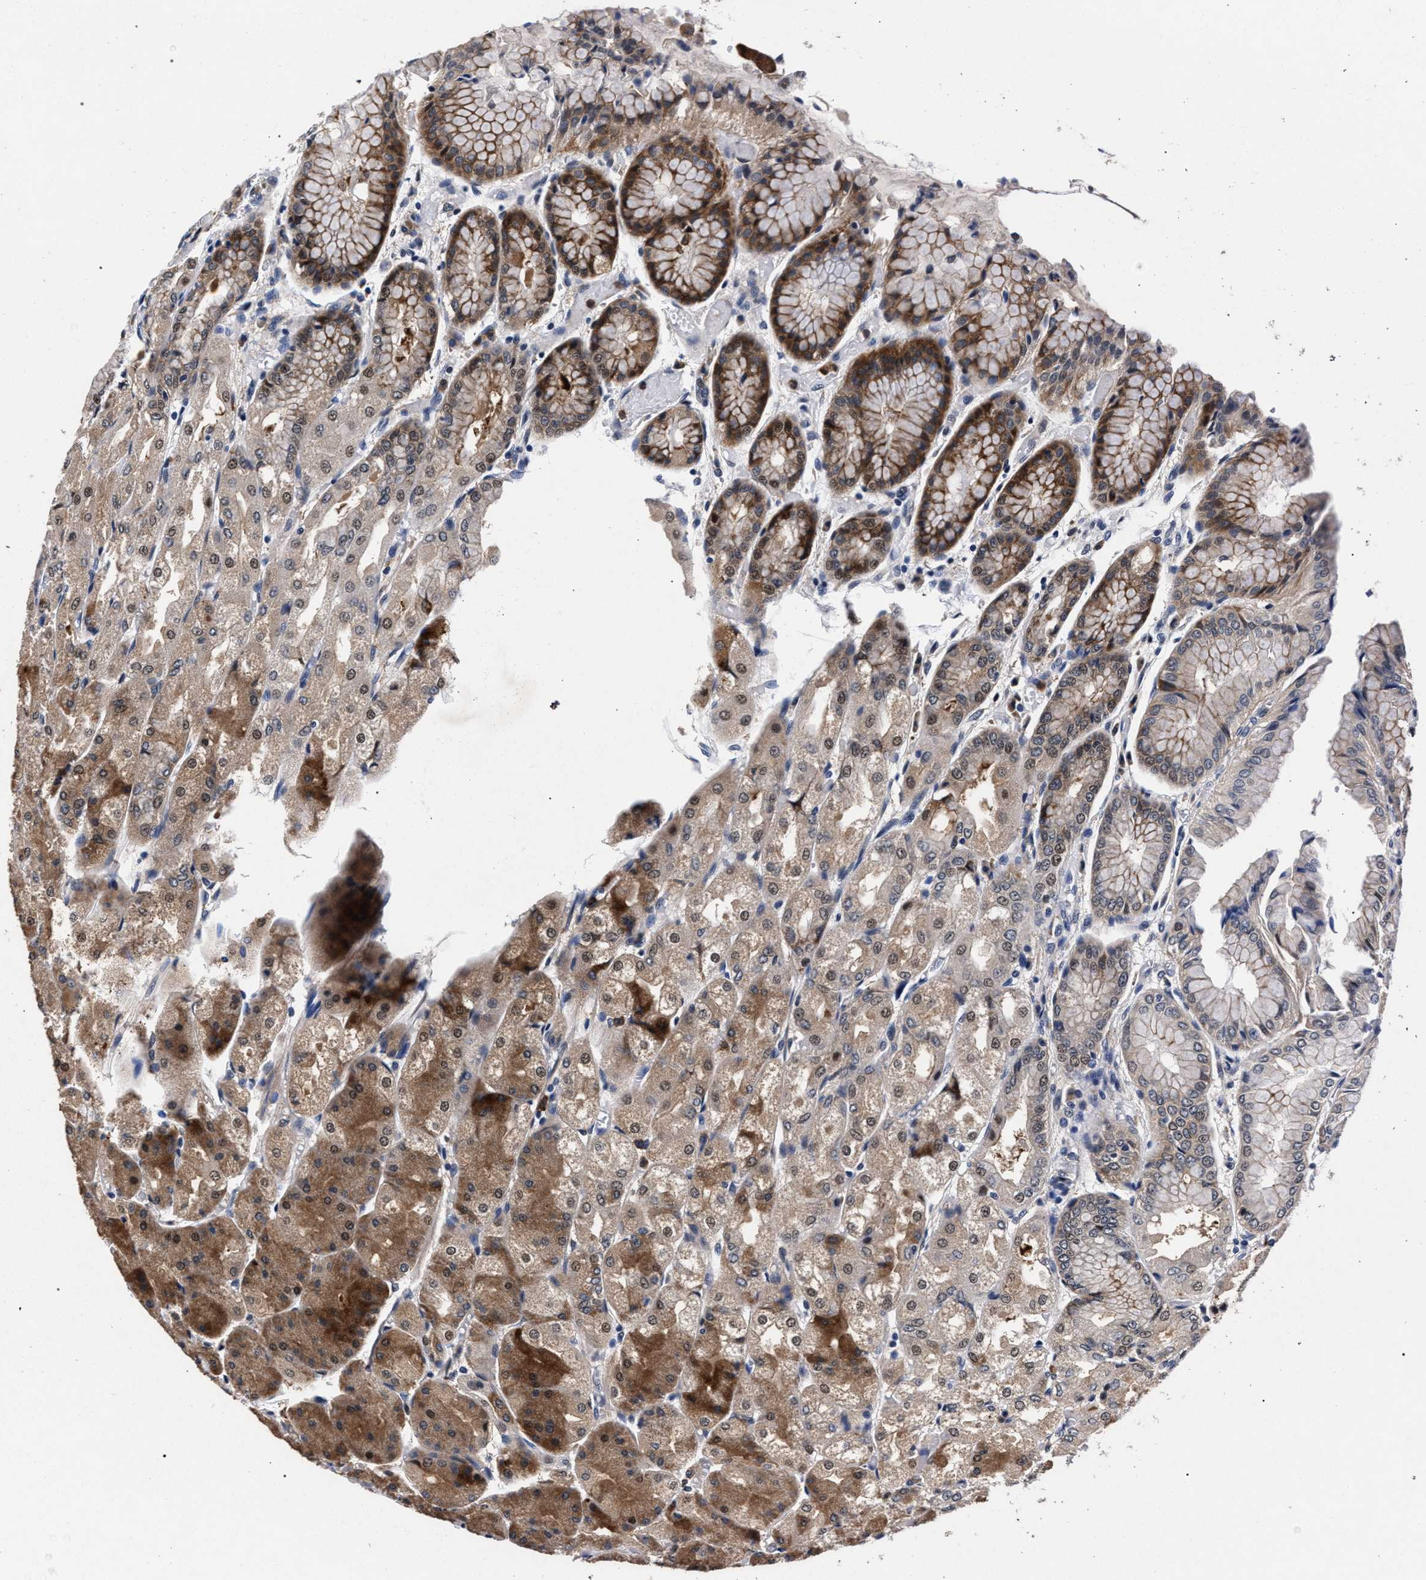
{"staining": {"intensity": "moderate", "quantity": ">75%", "location": "cytoplasmic/membranous"}, "tissue": "stomach", "cell_type": "Glandular cells", "image_type": "normal", "snomed": [{"axis": "morphology", "description": "Normal tissue, NOS"}, {"axis": "topography", "description": "Stomach, upper"}], "caption": "Immunohistochemical staining of normal human stomach exhibits moderate cytoplasmic/membranous protein staining in approximately >75% of glandular cells.", "gene": "ZNF462", "patient": {"sex": "male", "age": 72}}